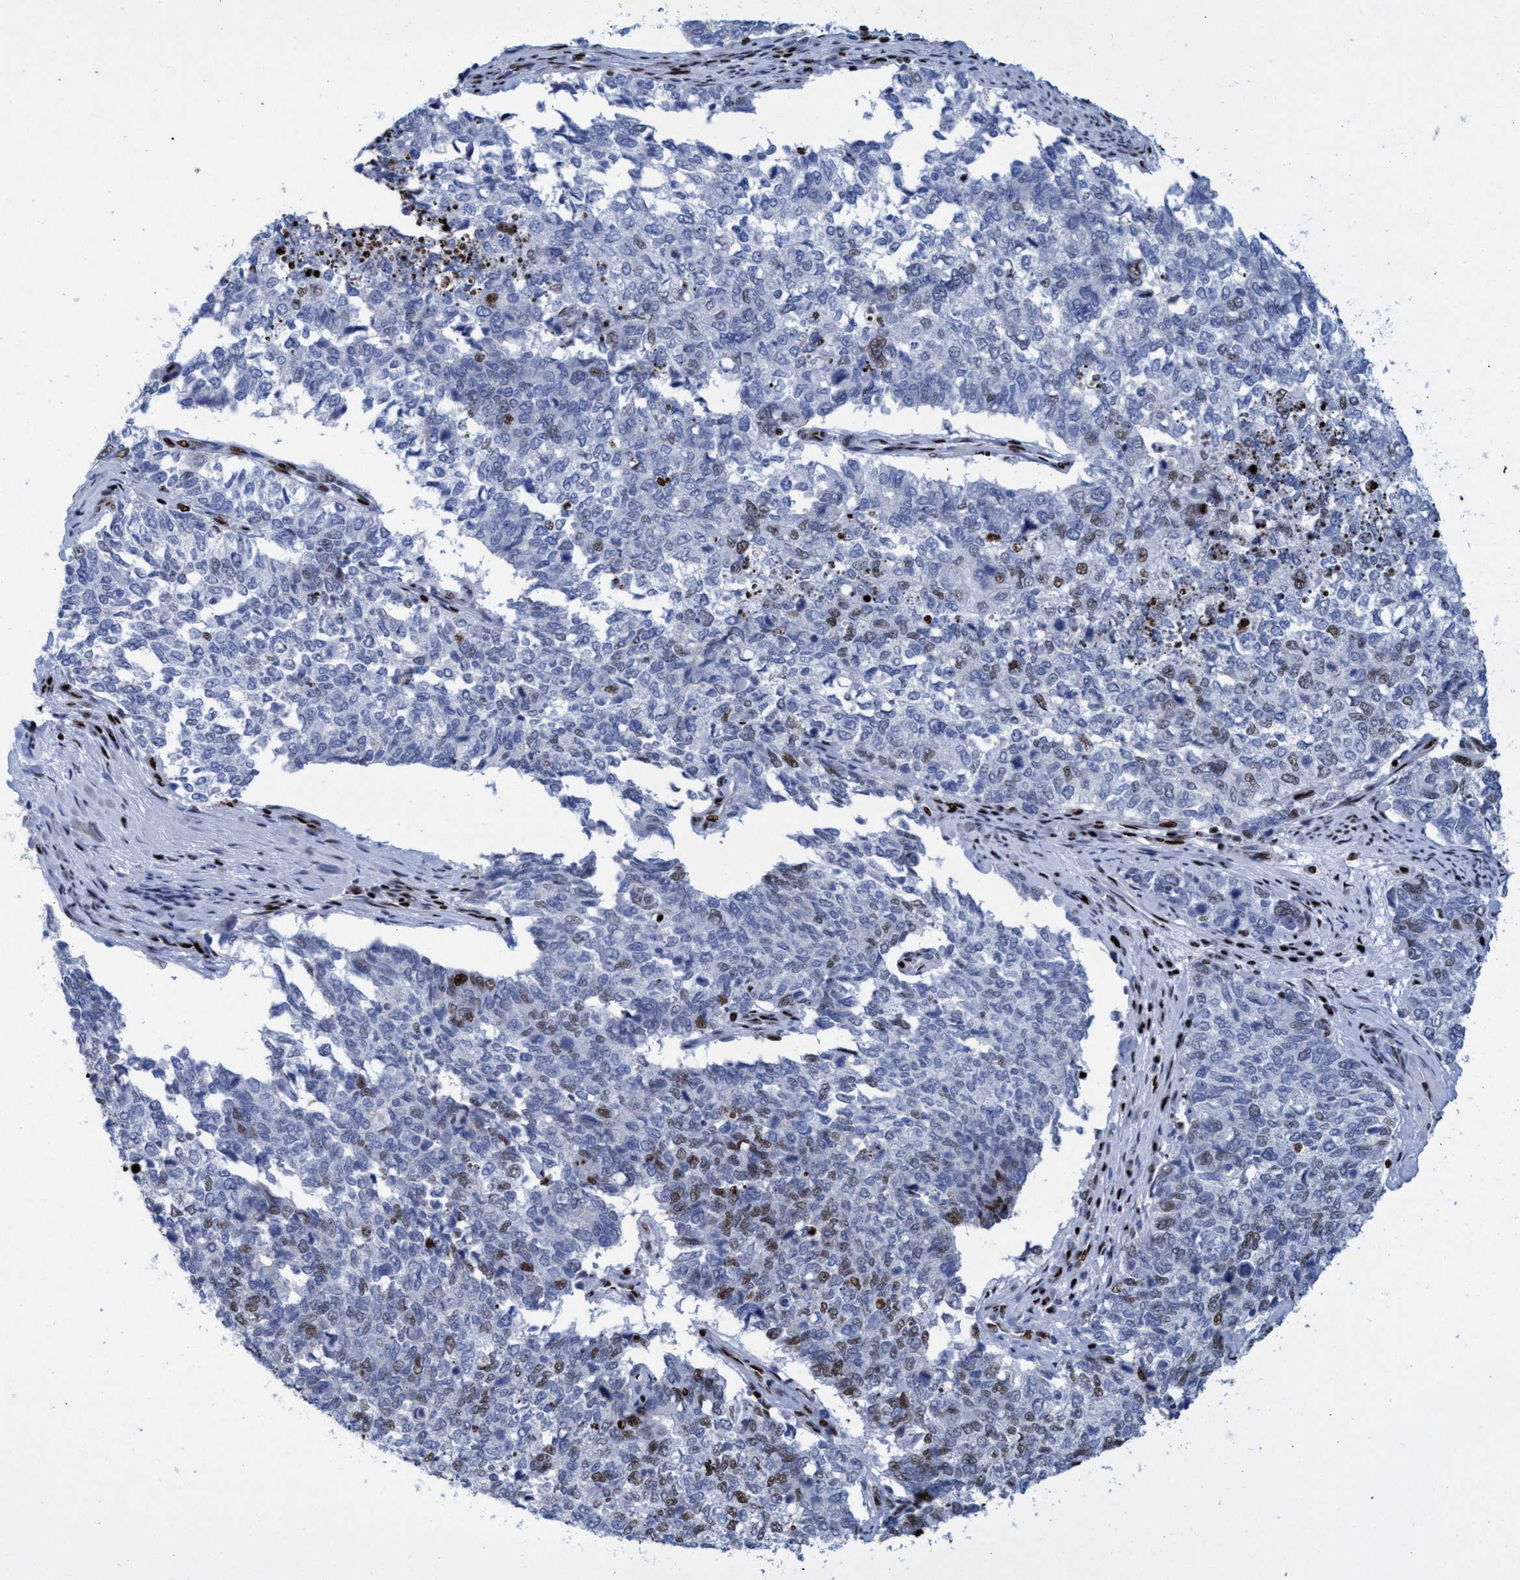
{"staining": {"intensity": "moderate", "quantity": "<25%", "location": "nuclear"}, "tissue": "cervical cancer", "cell_type": "Tumor cells", "image_type": "cancer", "snomed": [{"axis": "morphology", "description": "Squamous cell carcinoma, NOS"}, {"axis": "topography", "description": "Cervix"}], "caption": "IHC (DAB) staining of squamous cell carcinoma (cervical) shows moderate nuclear protein positivity in approximately <25% of tumor cells.", "gene": "R3HCC1", "patient": {"sex": "female", "age": 63}}